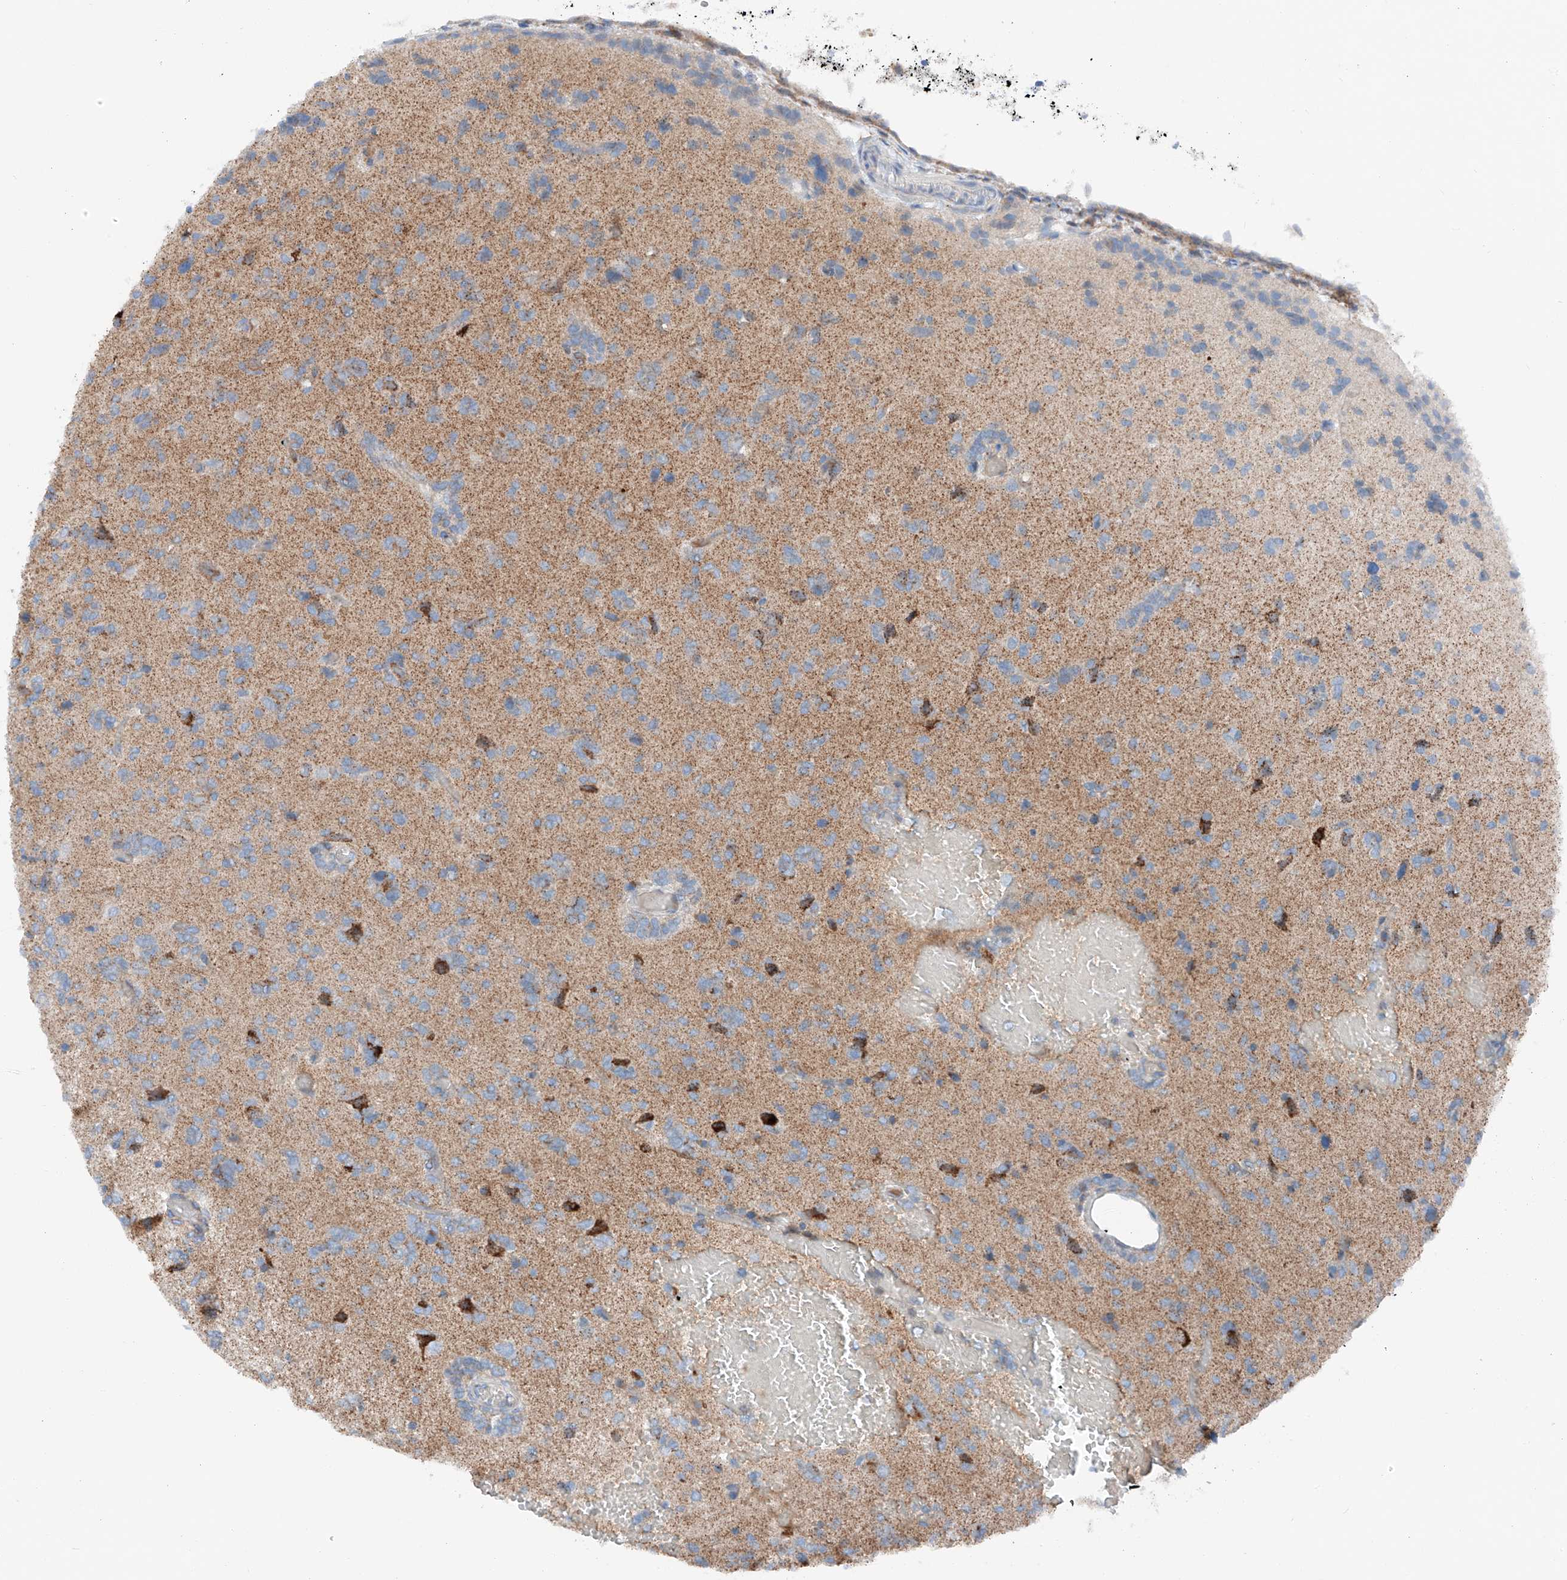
{"staining": {"intensity": "strong", "quantity": "<25%", "location": "cytoplasmic/membranous"}, "tissue": "glioma", "cell_type": "Tumor cells", "image_type": "cancer", "snomed": [{"axis": "morphology", "description": "Glioma, malignant, High grade"}, {"axis": "topography", "description": "Brain"}], "caption": "Immunohistochemistry (IHC) photomicrograph of neoplastic tissue: glioma stained using immunohistochemistry demonstrates medium levels of strong protein expression localized specifically in the cytoplasmic/membranous of tumor cells, appearing as a cytoplasmic/membranous brown color.", "gene": "MRAP", "patient": {"sex": "female", "age": 59}}